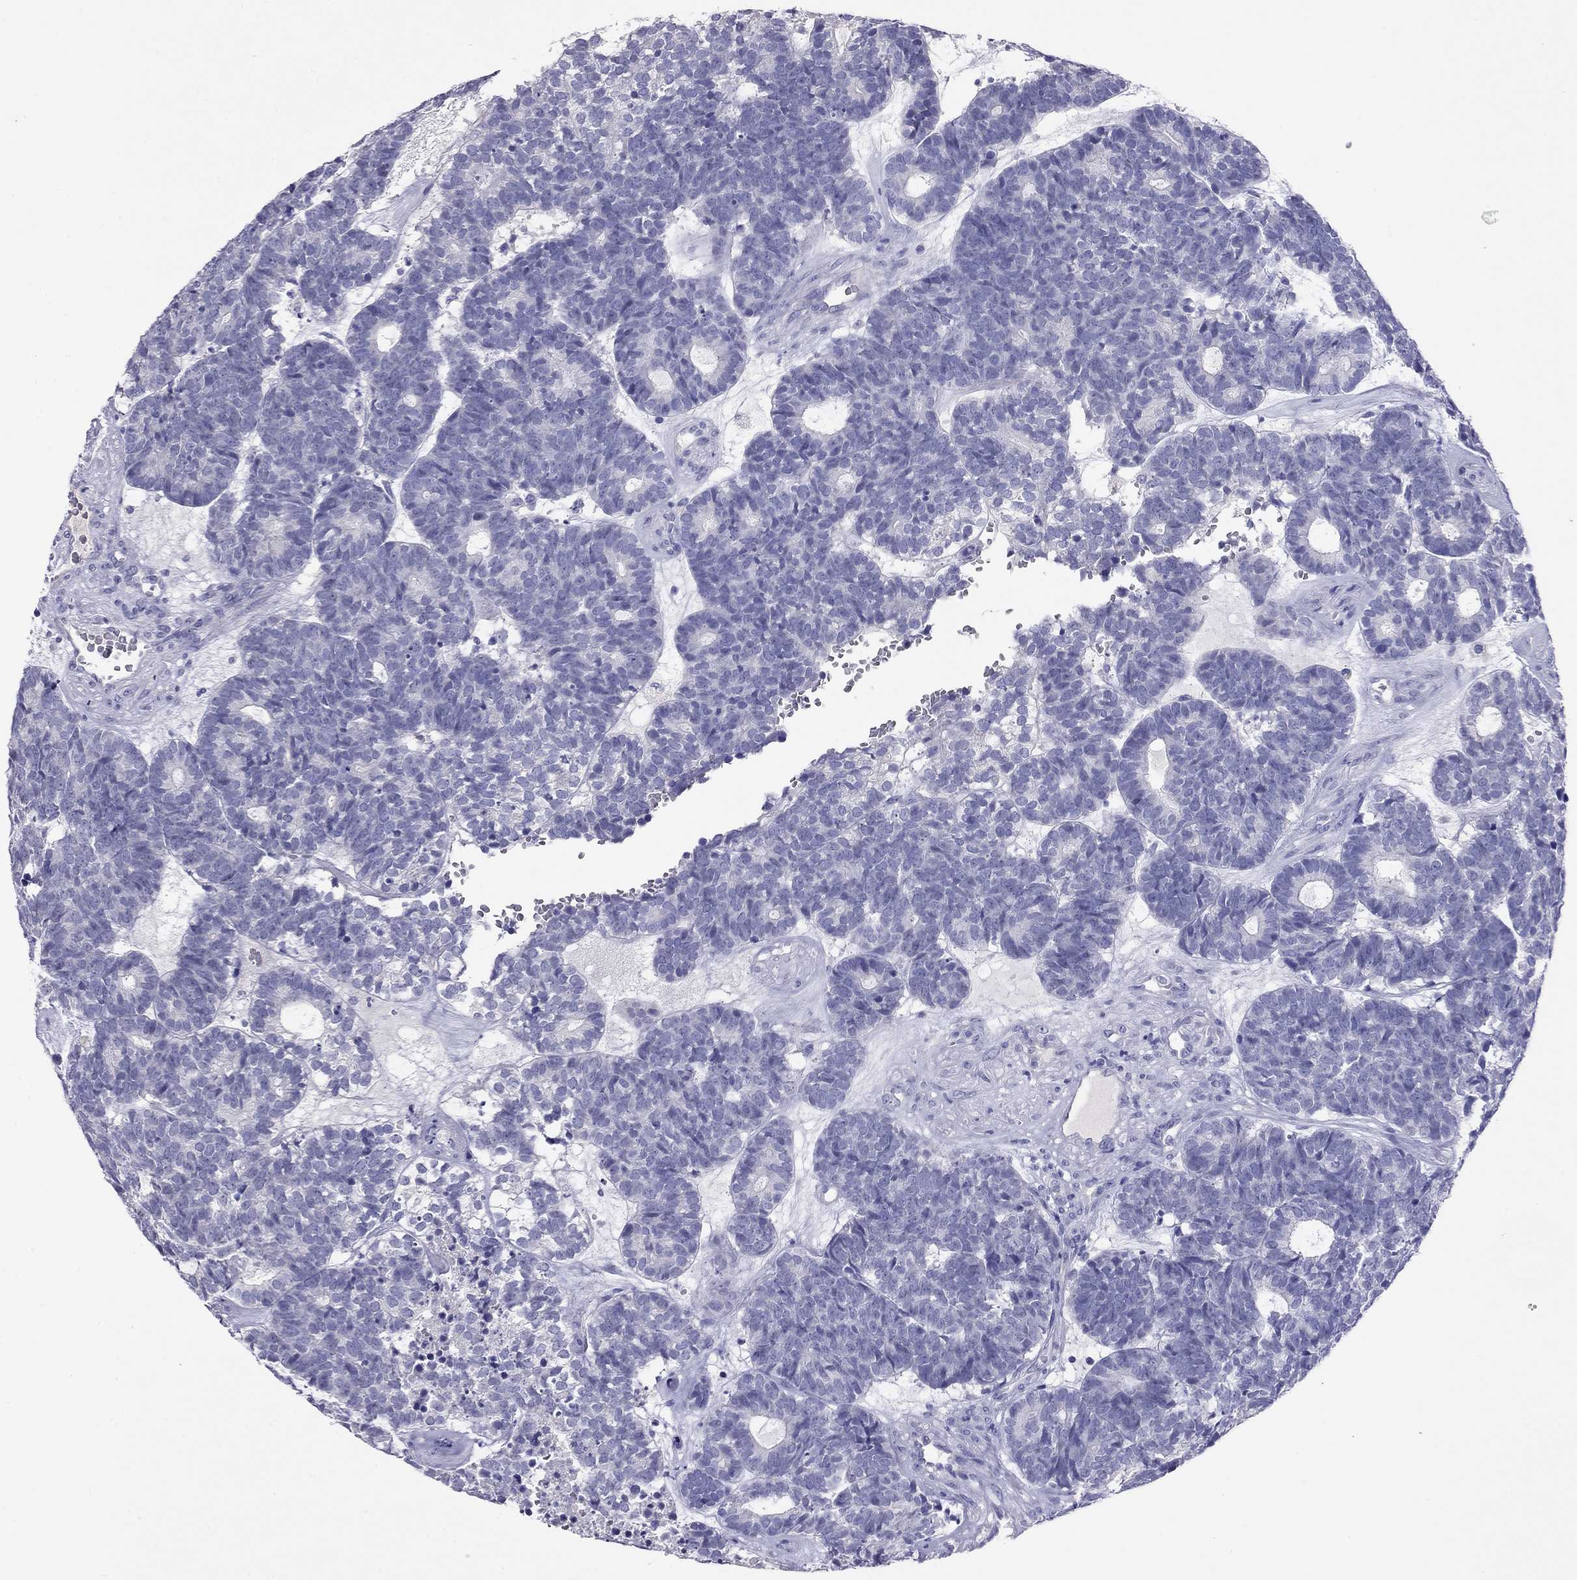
{"staining": {"intensity": "negative", "quantity": "none", "location": "none"}, "tissue": "head and neck cancer", "cell_type": "Tumor cells", "image_type": "cancer", "snomed": [{"axis": "morphology", "description": "Adenocarcinoma, NOS"}, {"axis": "topography", "description": "Head-Neck"}], "caption": "There is no significant staining in tumor cells of head and neck adenocarcinoma.", "gene": "CAPNS2", "patient": {"sex": "female", "age": 81}}